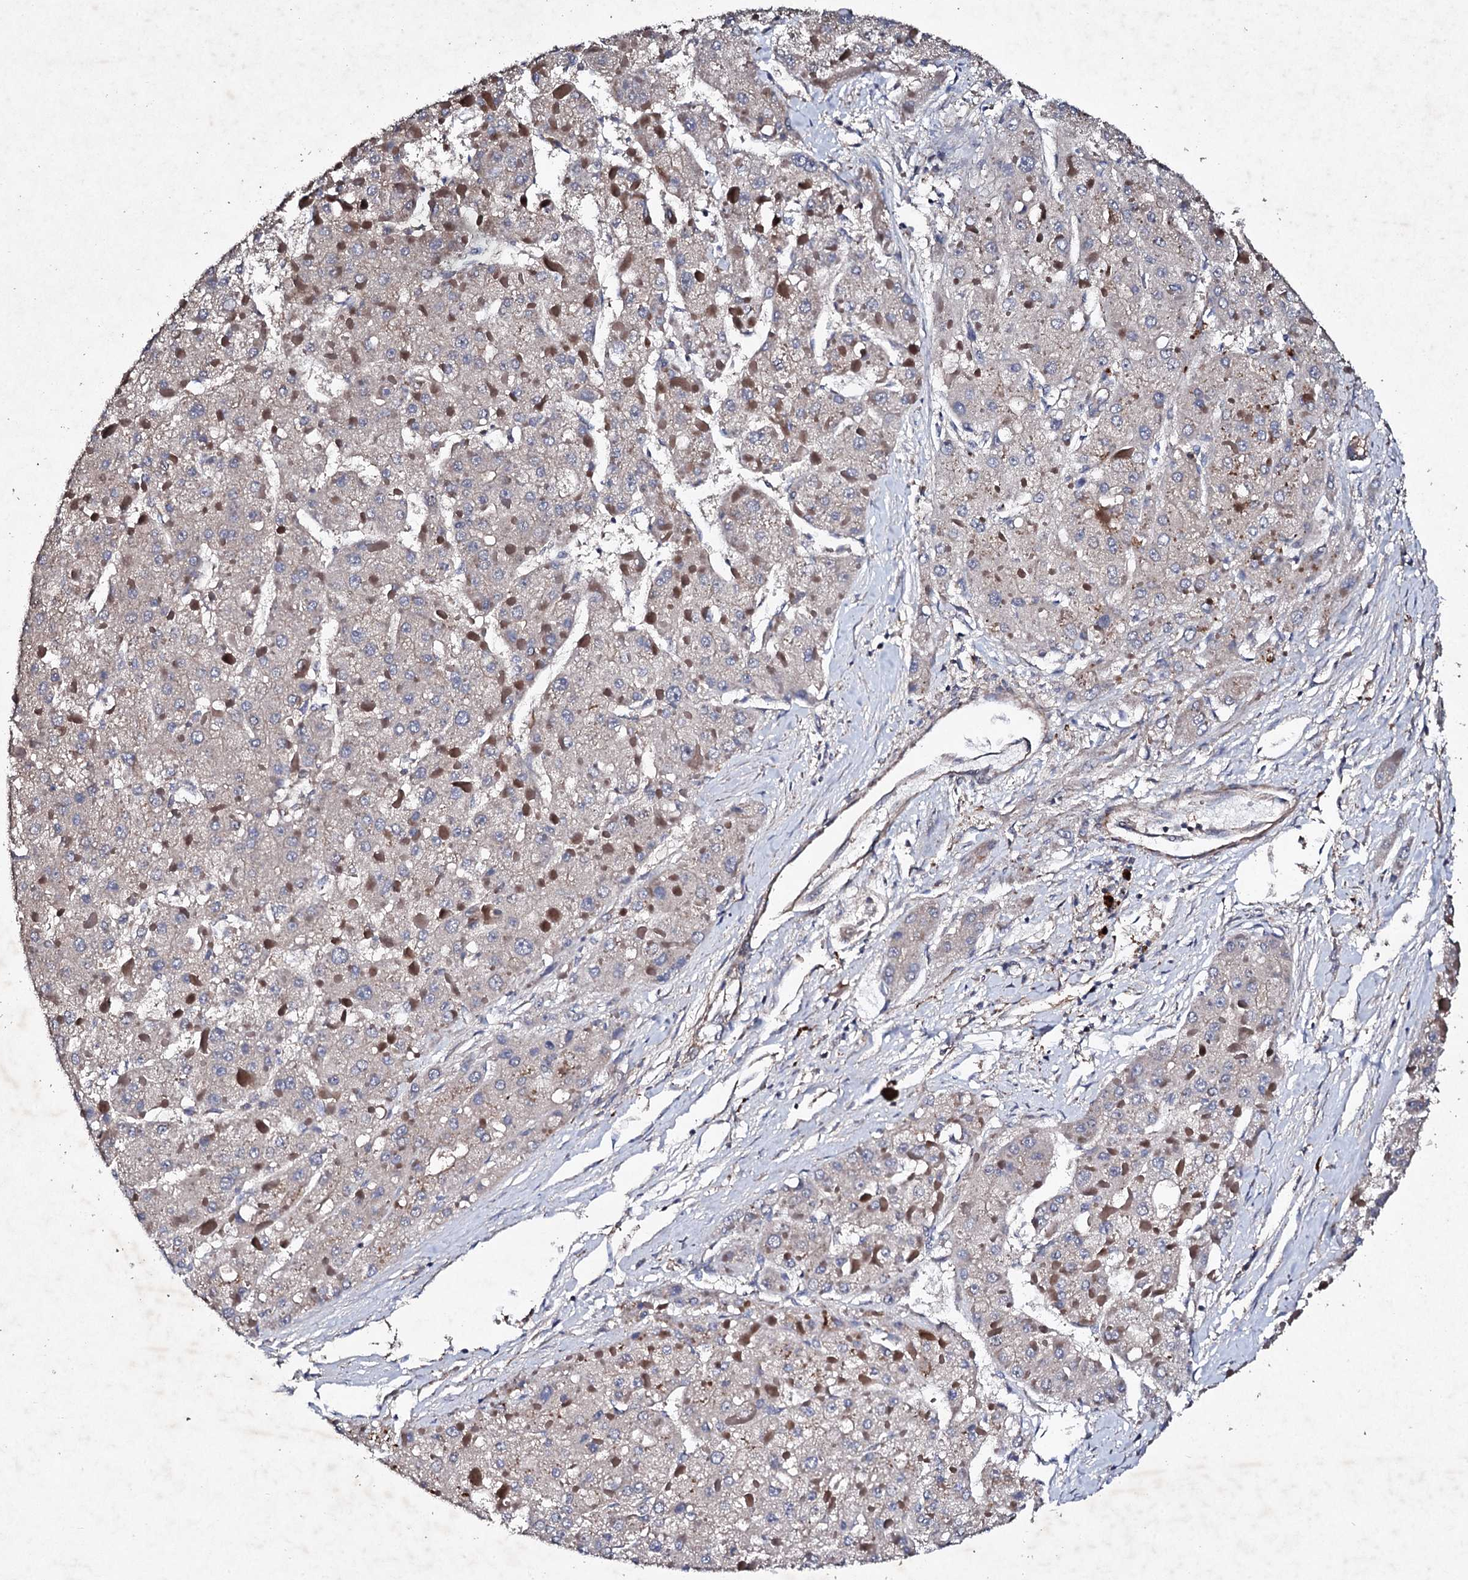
{"staining": {"intensity": "negative", "quantity": "none", "location": "none"}, "tissue": "liver cancer", "cell_type": "Tumor cells", "image_type": "cancer", "snomed": [{"axis": "morphology", "description": "Carcinoma, Hepatocellular, NOS"}, {"axis": "topography", "description": "Liver"}], "caption": "An immunohistochemistry (IHC) photomicrograph of liver cancer is shown. There is no staining in tumor cells of liver cancer.", "gene": "MOCOS", "patient": {"sex": "female", "age": 73}}